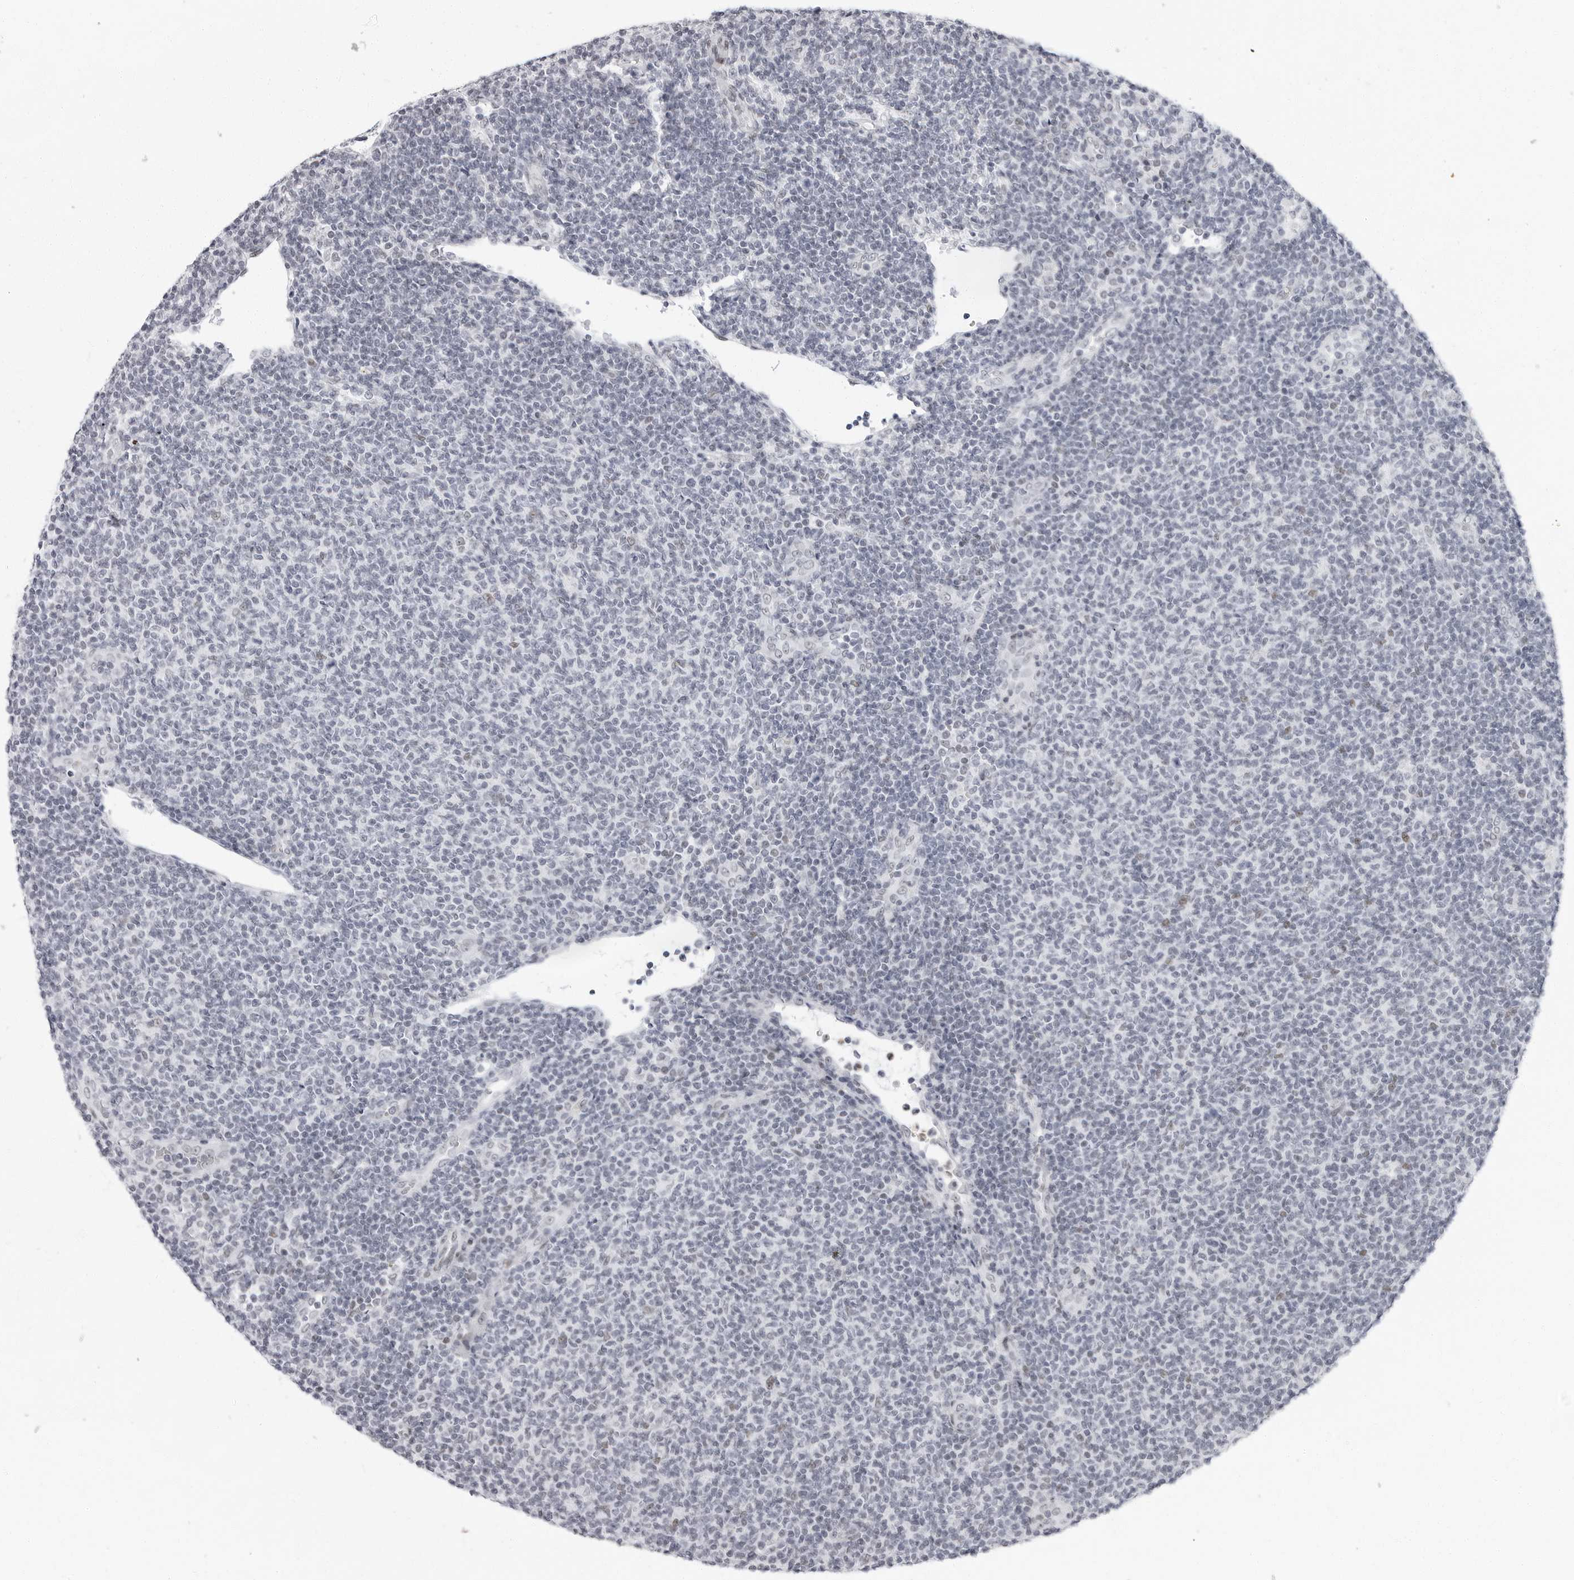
{"staining": {"intensity": "negative", "quantity": "none", "location": "none"}, "tissue": "lymphoma", "cell_type": "Tumor cells", "image_type": "cancer", "snomed": [{"axis": "morphology", "description": "Malignant lymphoma, non-Hodgkin's type, Low grade"}, {"axis": "topography", "description": "Lymph node"}], "caption": "High power microscopy histopathology image of an immunohistochemistry micrograph of malignant lymphoma, non-Hodgkin's type (low-grade), revealing no significant positivity in tumor cells.", "gene": "VEZF1", "patient": {"sex": "male", "age": 66}}